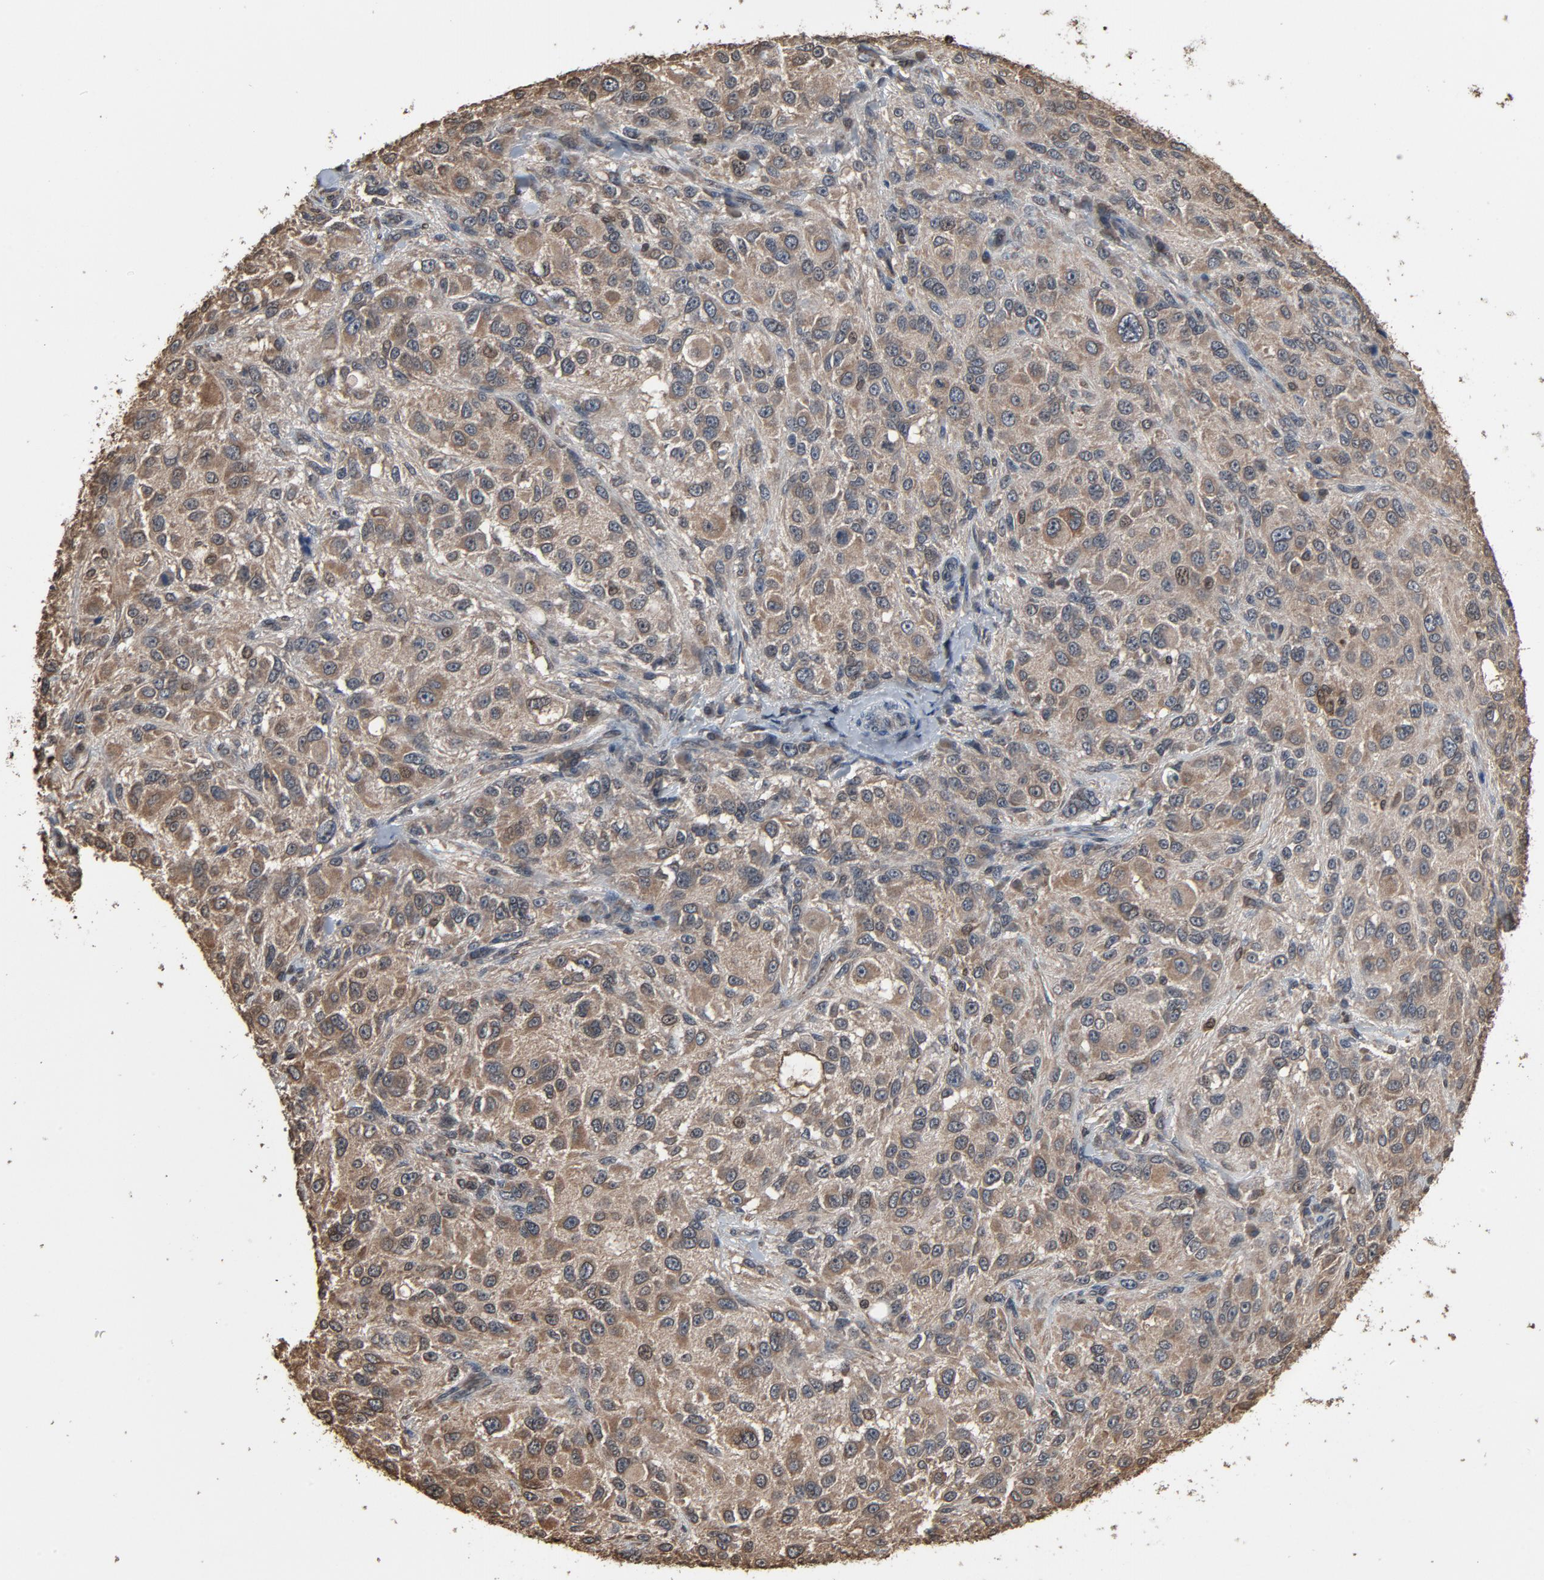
{"staining": {"intensity": "weak", "quantity": ">75%", "location": "cytoplasmic/membranous"}, "tissue": "melanoma", "cell_type": "Tumor cells", "image_type": "cancer", "snomed": [{"axis": "morphology", "description": "Necrosis, NOS"}, {"axis": "morphology", "description": "Malignant melanoma, NOS"}, {"axis": "topography", "description": "Skin"}], "caption": "Melanoma stained with a brown dye demonstrates weak cytoplasmic/membranous positive staining in approximately >75% of tumor cells.", "gene": "UBE2D1", "patient": {"sex": "female", "age": 87}}